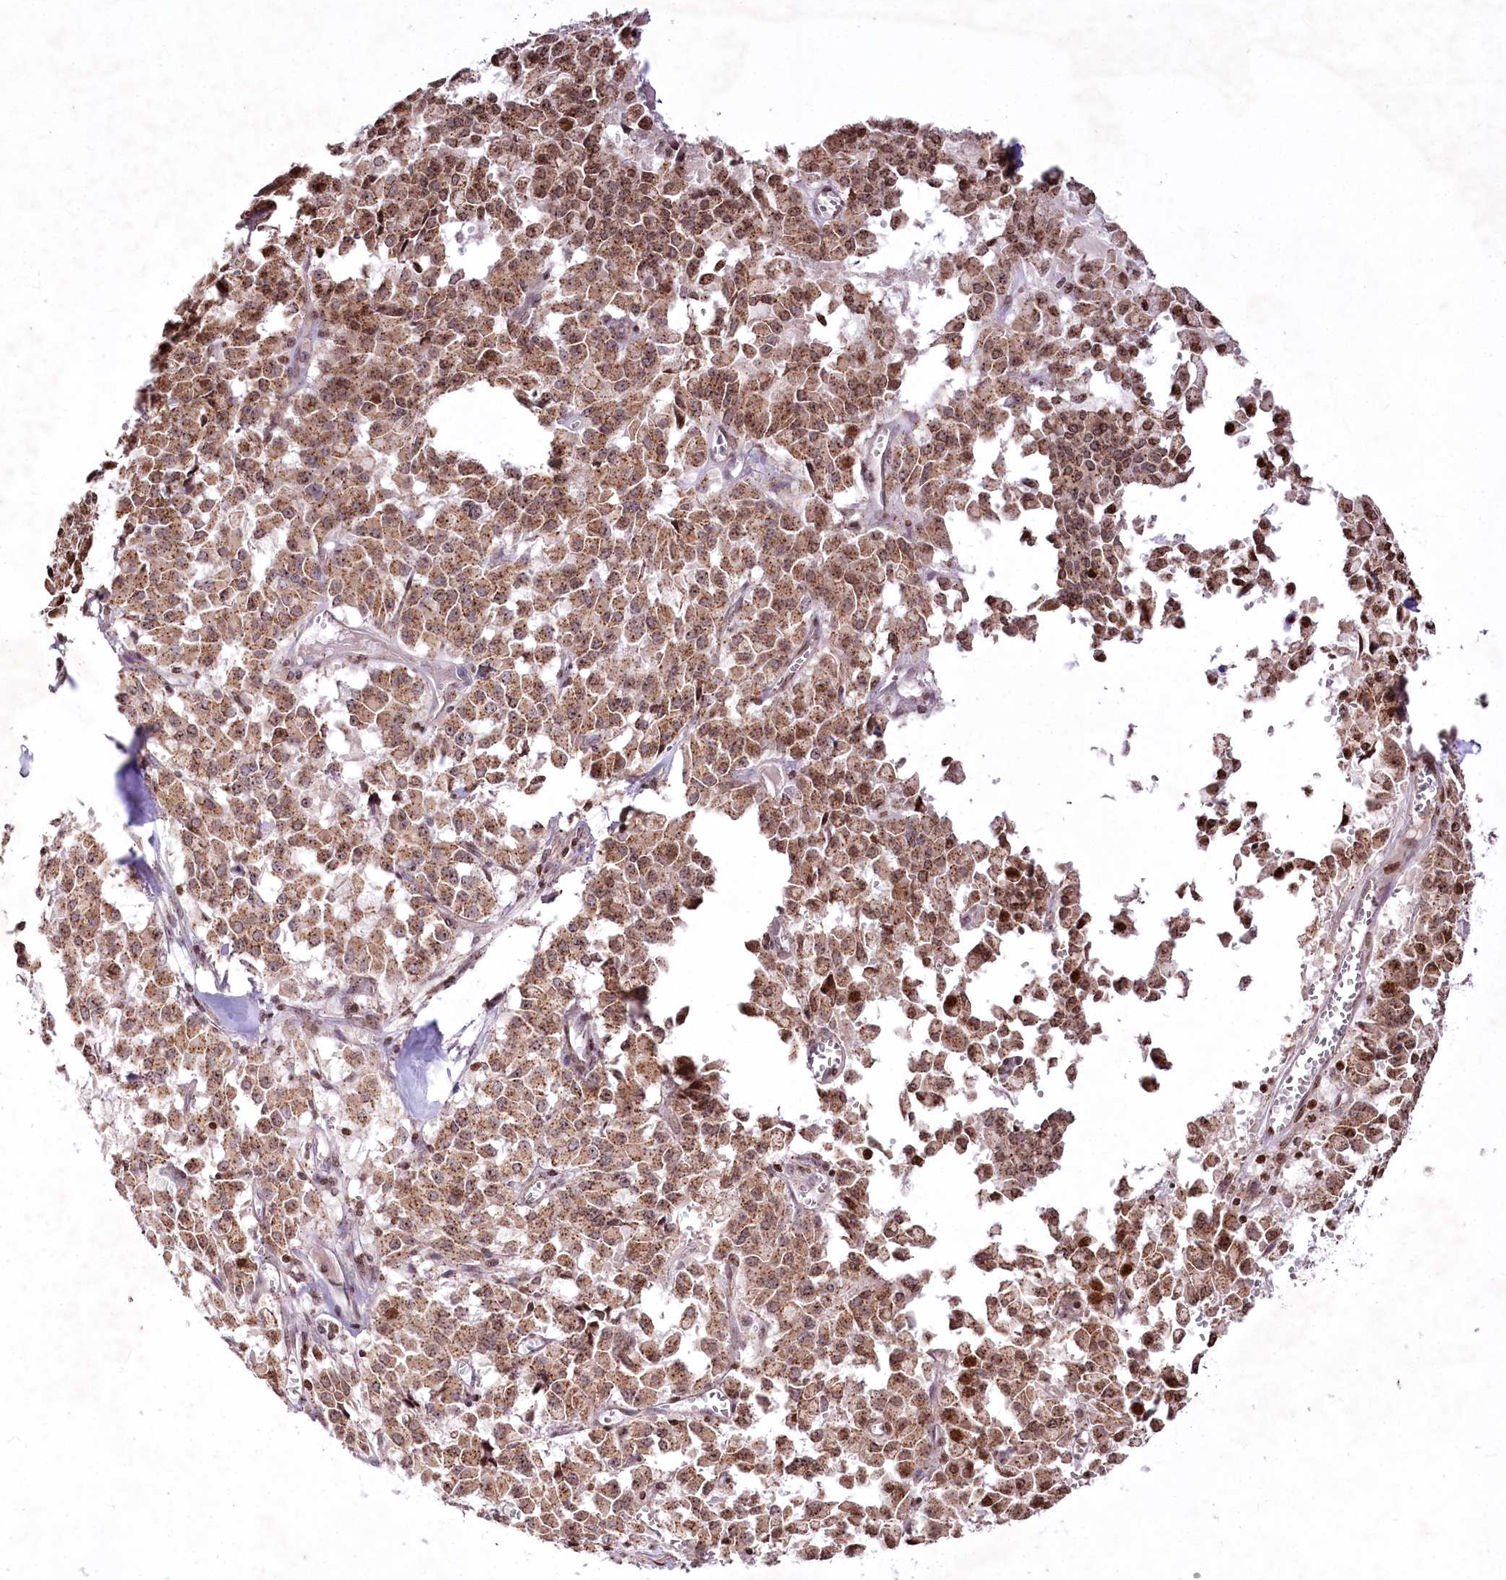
{"staining": {"intensity": "moderate", "quantity": ">75%", "location": "cytoplasmic/membranous,nuclear"}, "tissue": "pancreatic cancer", "cell_type": "Tumor cells", "image_type": "cancer", "snomed": [{"axis": "morphology", "description": "Adenocarcinoma, NOS"}, {"axis": "topography", "description": "Pancreas"}], "caption": "Immunohistochemistry of adenocarcinoma (pancreatic) exhibits medium levels of moderate cytoplasmic/membranous and nuclear positivity in about >75% of tumor cells.", "gene": "ZFYVE27", "patient": {"sex": "male", "age": 65}}